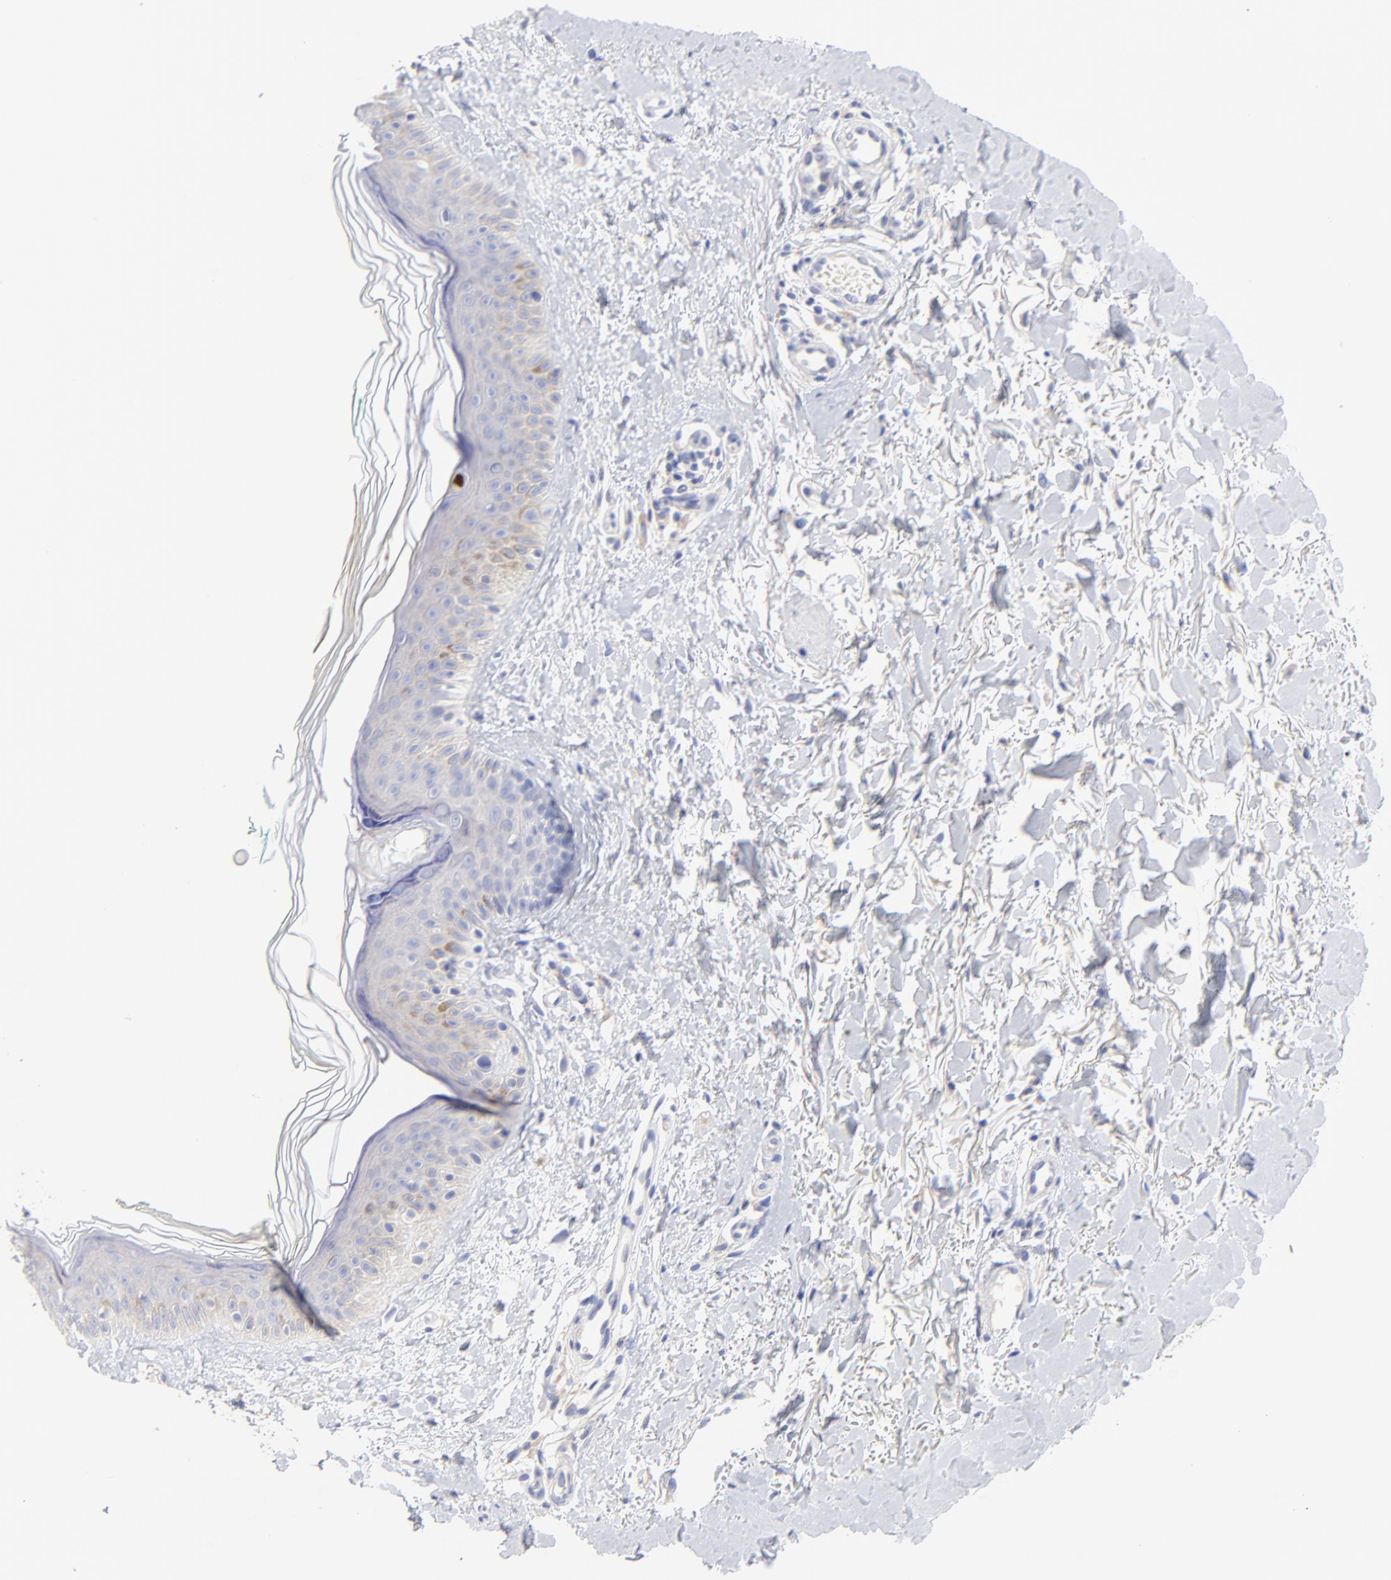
{"staining": {"intensity": "negative", "quantity": "none", "location": "none"}, "tissue": "skin", "cell_type": "Fibroblasts", "image_type": "normal", "snomed": [{"axis": "morphology", "description": "Normal tissue, NOS"}, {"axis": "topography", "description": "Skin"}], "caption": "Immunohistochemistry (IHC) of normal skin reveals no expression in fibroblasts.", "gene": "FBXO10", "patient": {"sex": "male", "age": 71}}